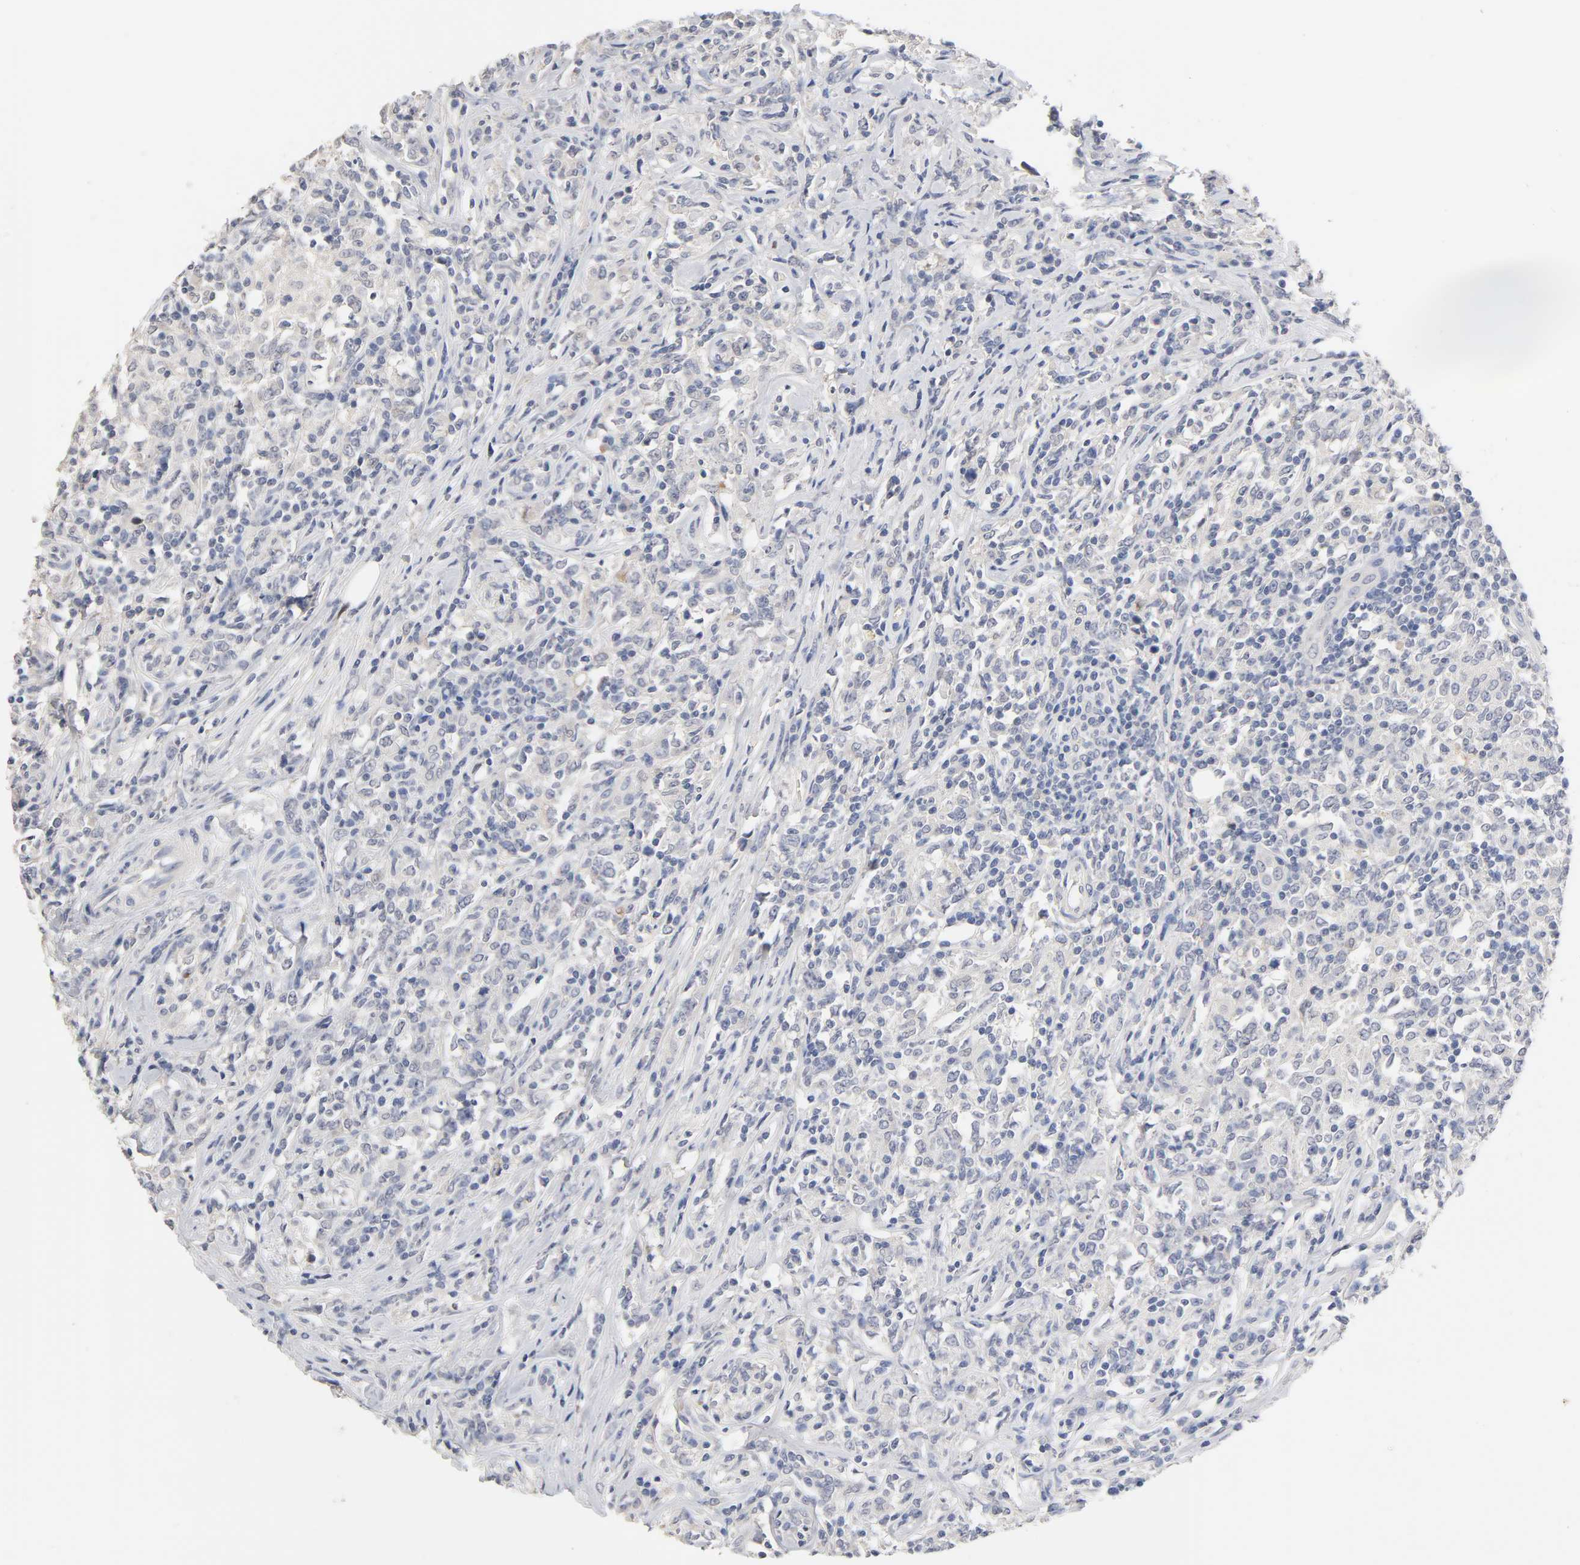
{"staining": {"intensity": "negative", "quantity": "none", "location": "none"}, "tissue": "lymphoma", "cell_type": "Tumor cells", "image_type": "cancer", "snomed": [{"axis": "morphology", "description": "Malignant lymphoma, non-Hodgkin's type, High grade"}, {"axis": "topography", "description": "Lymph node"}], "caption": "This is an immunohistochemistry (IHC) histopathology image of human lymphoma. There is no staining in tumor cells.", "gene": "OVOL1", "patient": {"sex": "female", "age": 84}}